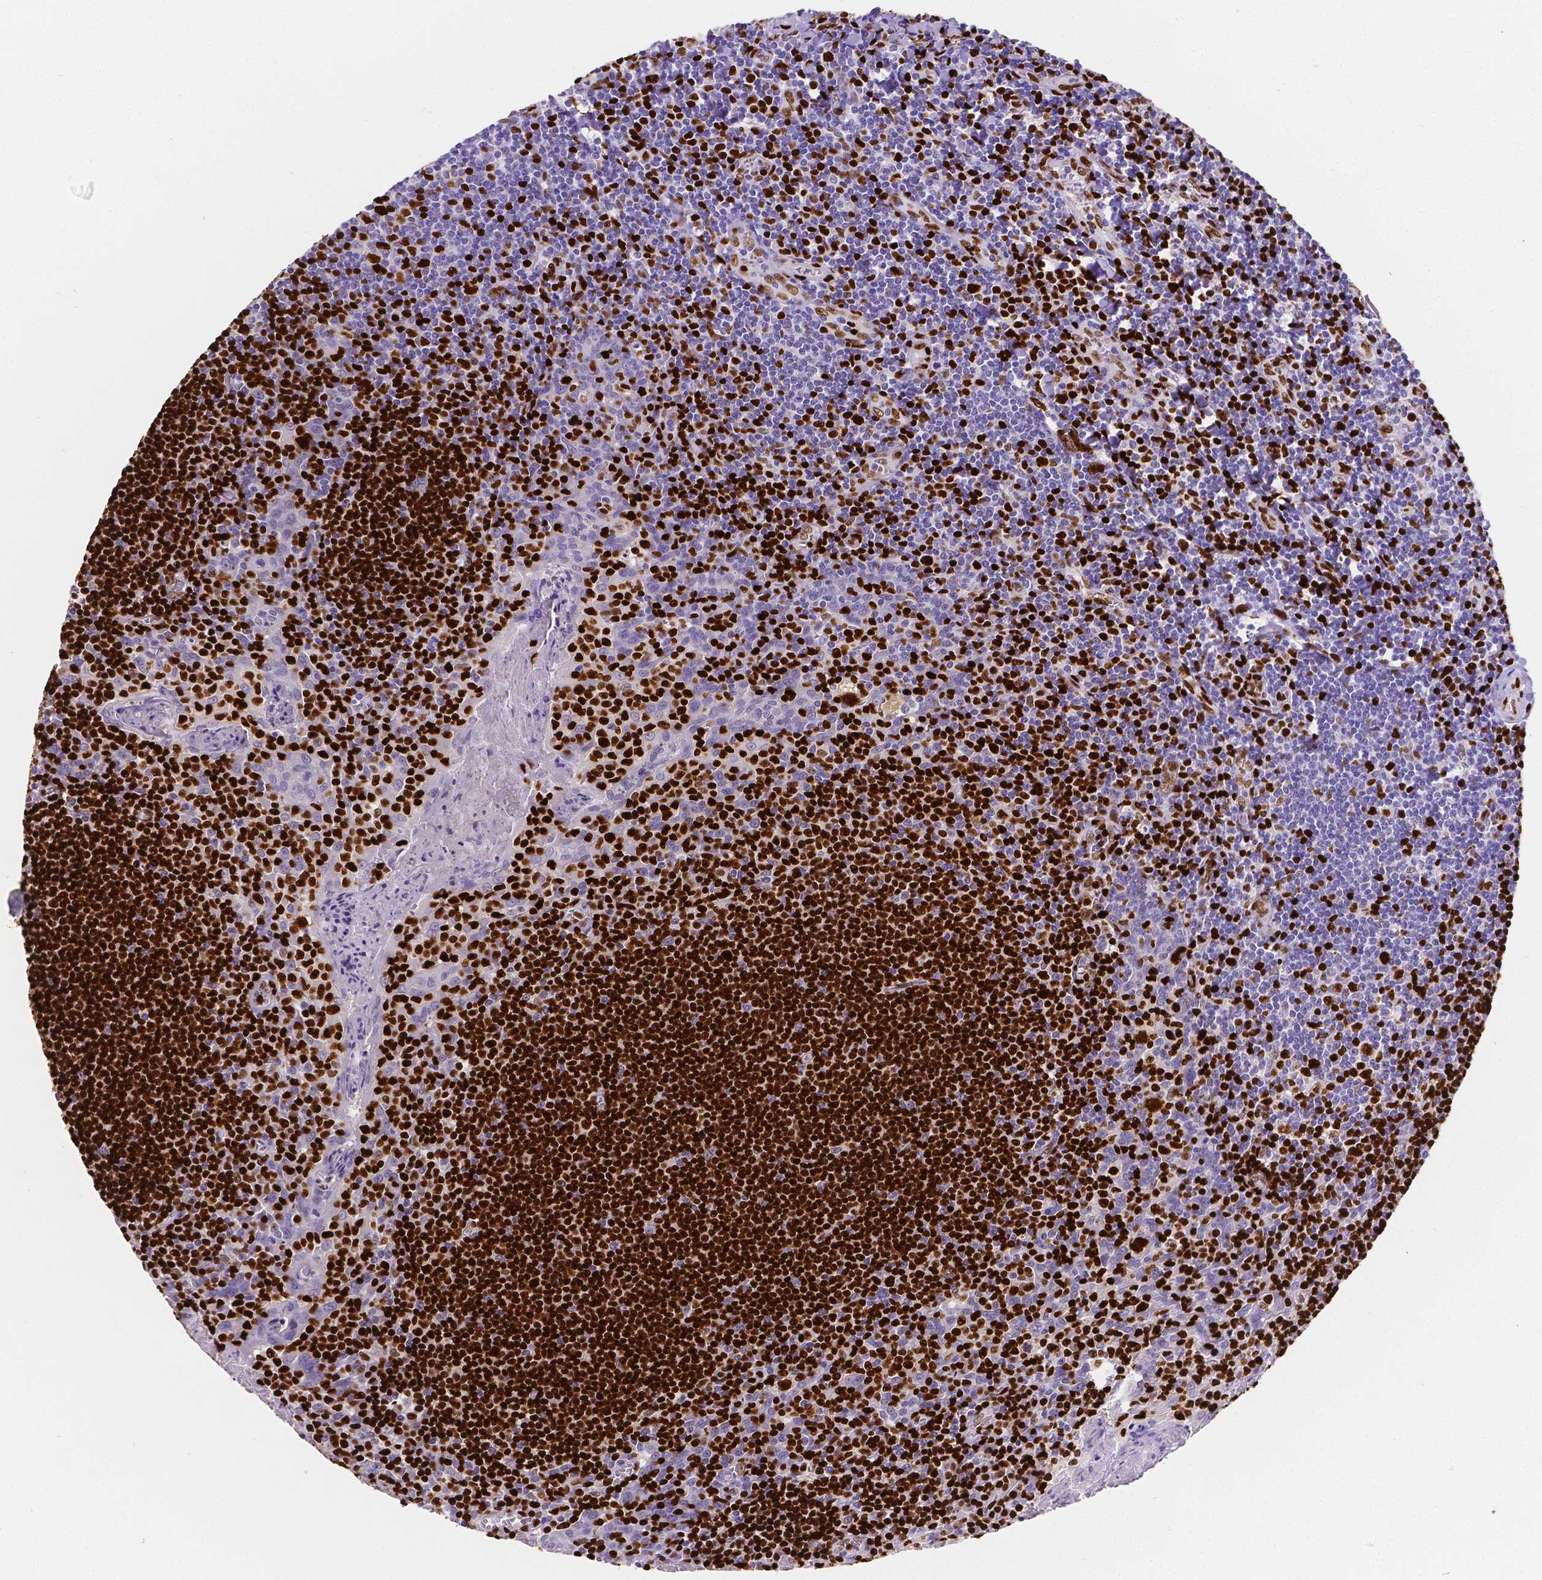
{"staining": {"intensity": "strong", "quantity": ">75%", "location": "nuclear"}, "tissue": "tonsil", "cell_type": "Germinal center cells", "image_type": "normal", "snomed": [{"axis": "morphology", "description": "Normal tissue, NOS"}, {"axis": "morphology", "description": "Inflammation, NOS"}, {"axis": "topography", "description": "Tonsil"}], "caption": "The histopathology image shows a brown stain indicating the presence of a protein in the nuclear of germinal center cells in tonsil.", "gene": "MEF2C", "patient": {"sex": "female", "age": 31}}